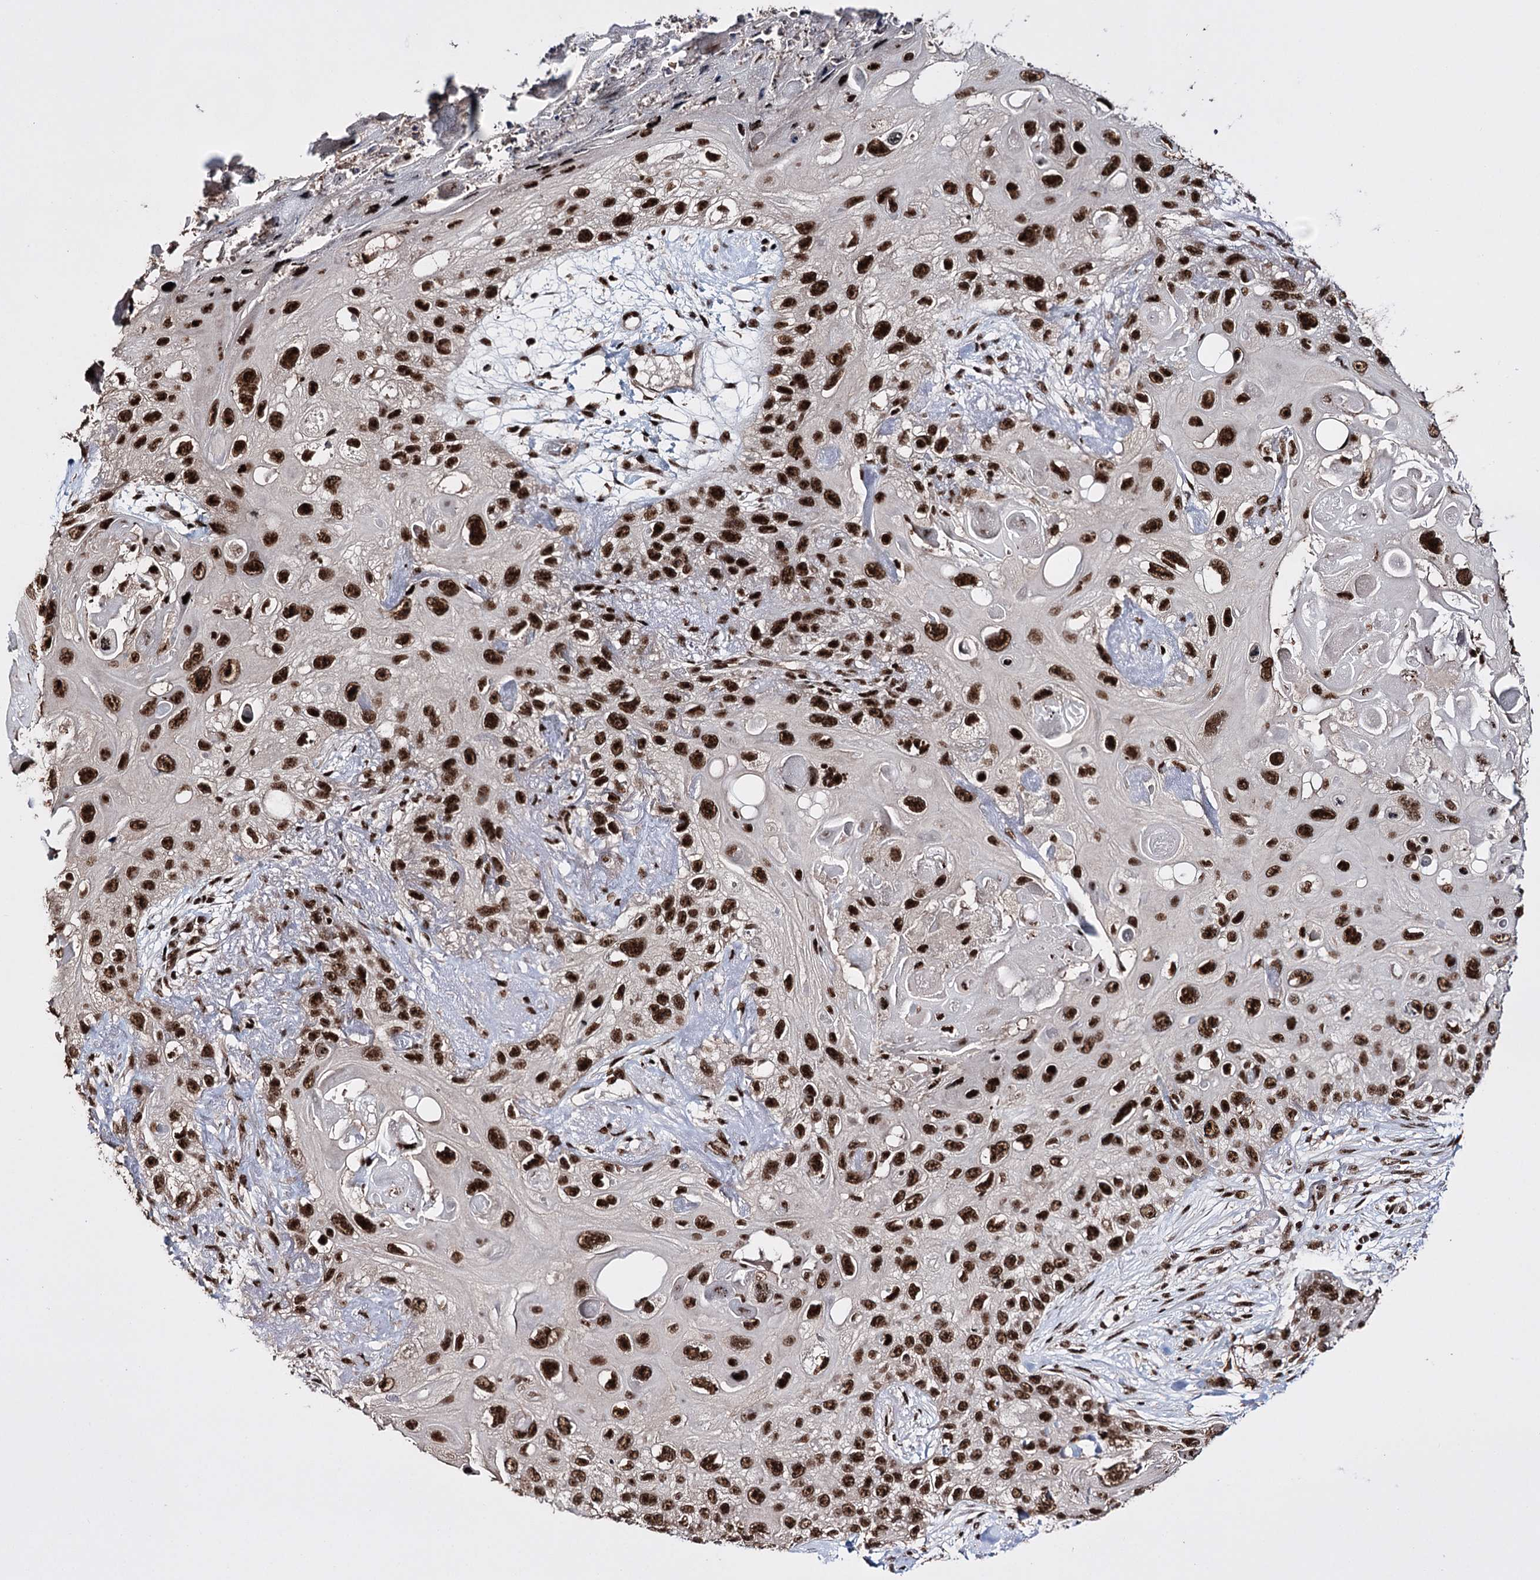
{"staining": {"intensity": "strong", "quantity": ">75%", "location": "nuclear"}, "tissue": "skin cancer", "cell_type": "Tumor cells", "image_type": "cancer", "snomed": [{"axis": "morphology", "description": "Normal tissue, NOS"}, {"axis": "morphology", "description": "Squamous cell carcinoma, NOS"}, {"axis": "topography", "description": "Skin"}], "caption": "The image displays immunohistochemical staining of skin cancer (squamous cell carcinoma). There is strong nuclear staining is seen in about >75% of tumor cells. The staining is performed using DAB brown chromogen to label protein expression. The nuclei are counter-stained blue using hematoxylin.", "gene": "PRPF40A", "patient": {"sex": "male", "age": 72}}